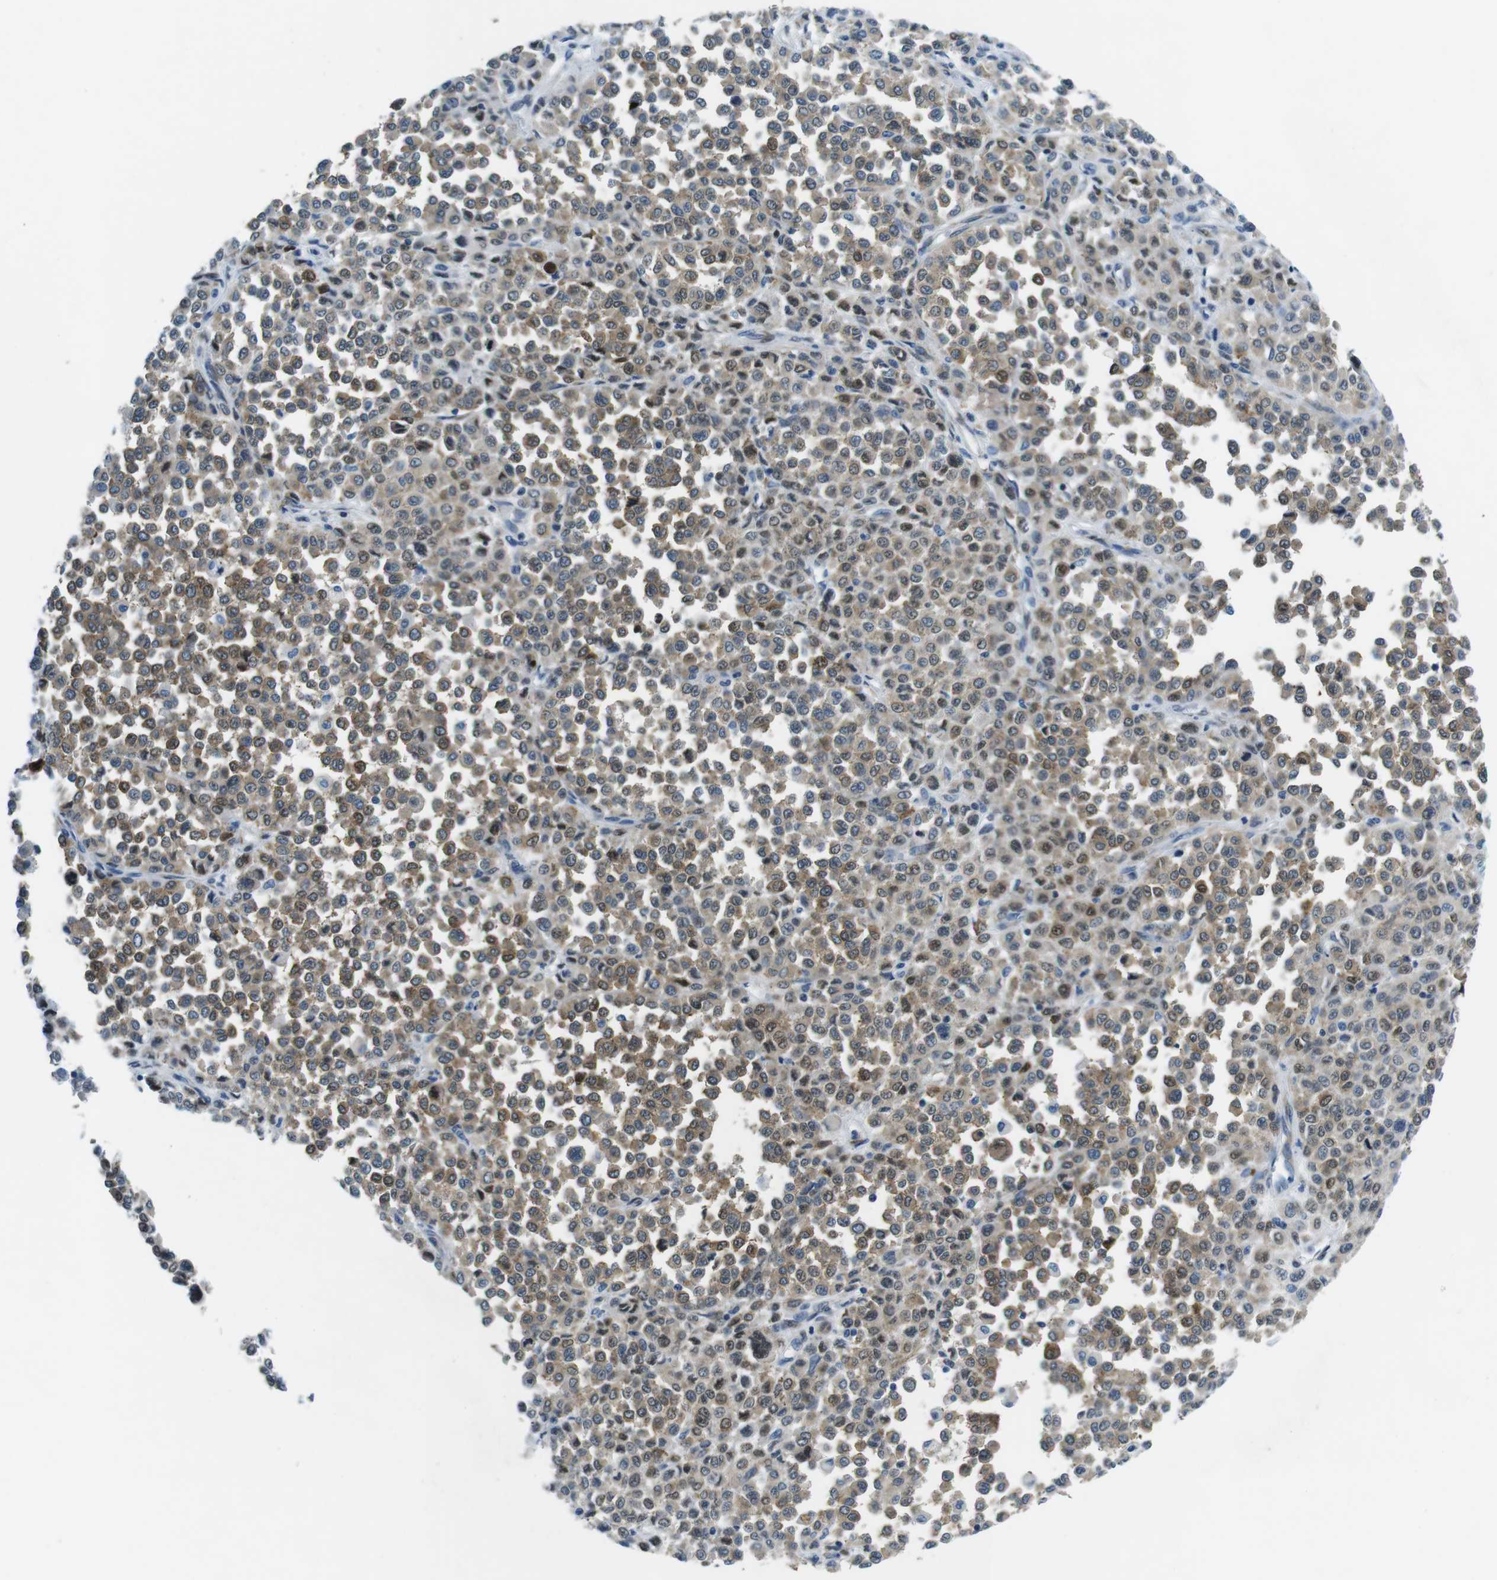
{"staining": {"intensity": "moderate", "quantity": "25%-75%", "location": "cytoplasmic/membranous"}, "tissue": "melanoma", "cell_type": "Tumor cells", "image_type": "cancer", "snomed": [{"axis": "morphology", "description": "Malignant melanoma, Metastatic site"}, {"axis": "topography", "description": "Pancreas"}], "caption": "Tumor cells display medium levels of moderate cytoplasmic/membranous expression in approximately 25%-75% of cells in human melanoma.", "gene": "PHLDA1", "patient": {"sex": "female", "age": 30}}